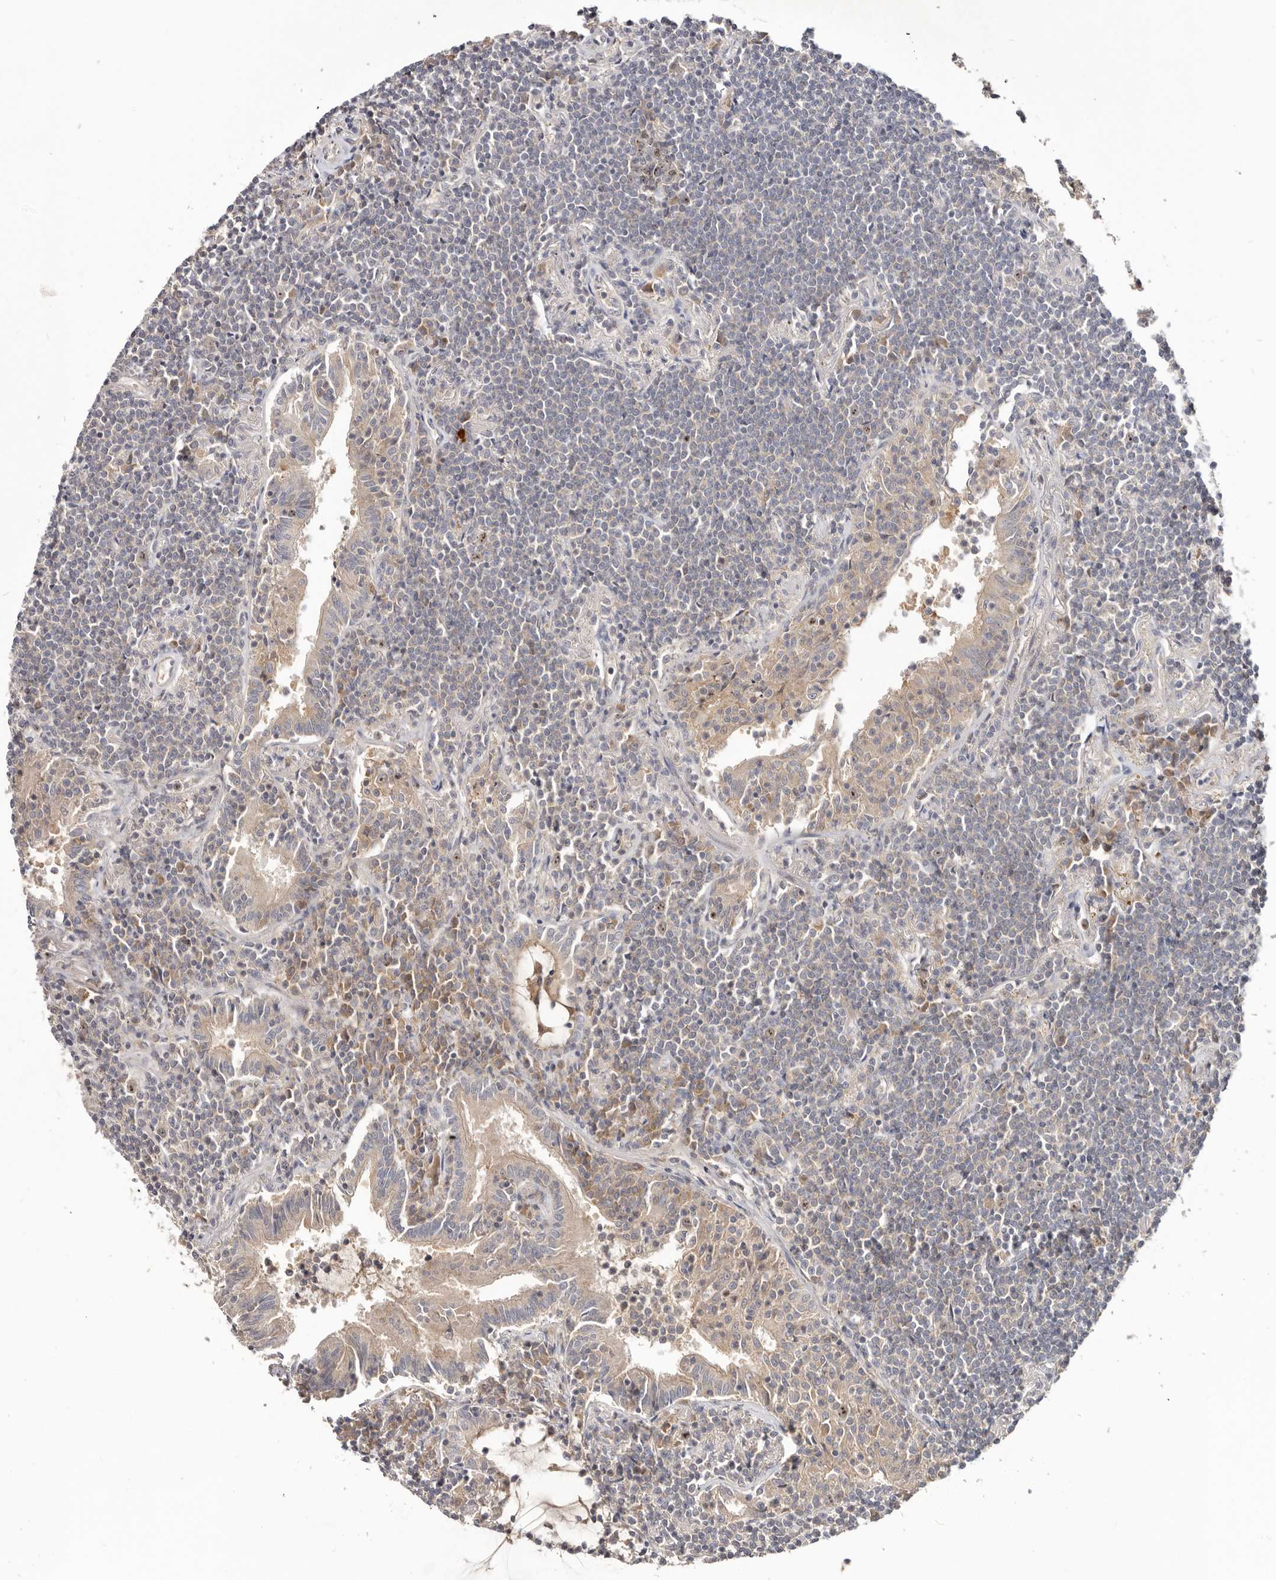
{"staining": {"intensity": "negative", "quantity": "none", "location": "none"}, "tissue": "lymphoma", "cell_type": "Tumor cells", "image_type": "cancer", "snomed": [{"axis": "morphology", "description": "Malignant lymphoma, non-Hodgkin's type, Low grade"}, {"axis": "topography", "description": "Lung"}], "caption": "Immunohistochemistry (IHC) photomicrograph of human lymphoma stained for a protein (brown), which demonstrates no staining in tumor cells.", "gene": "CCDC190", "patient": {"sex": "female", "age": 71}}